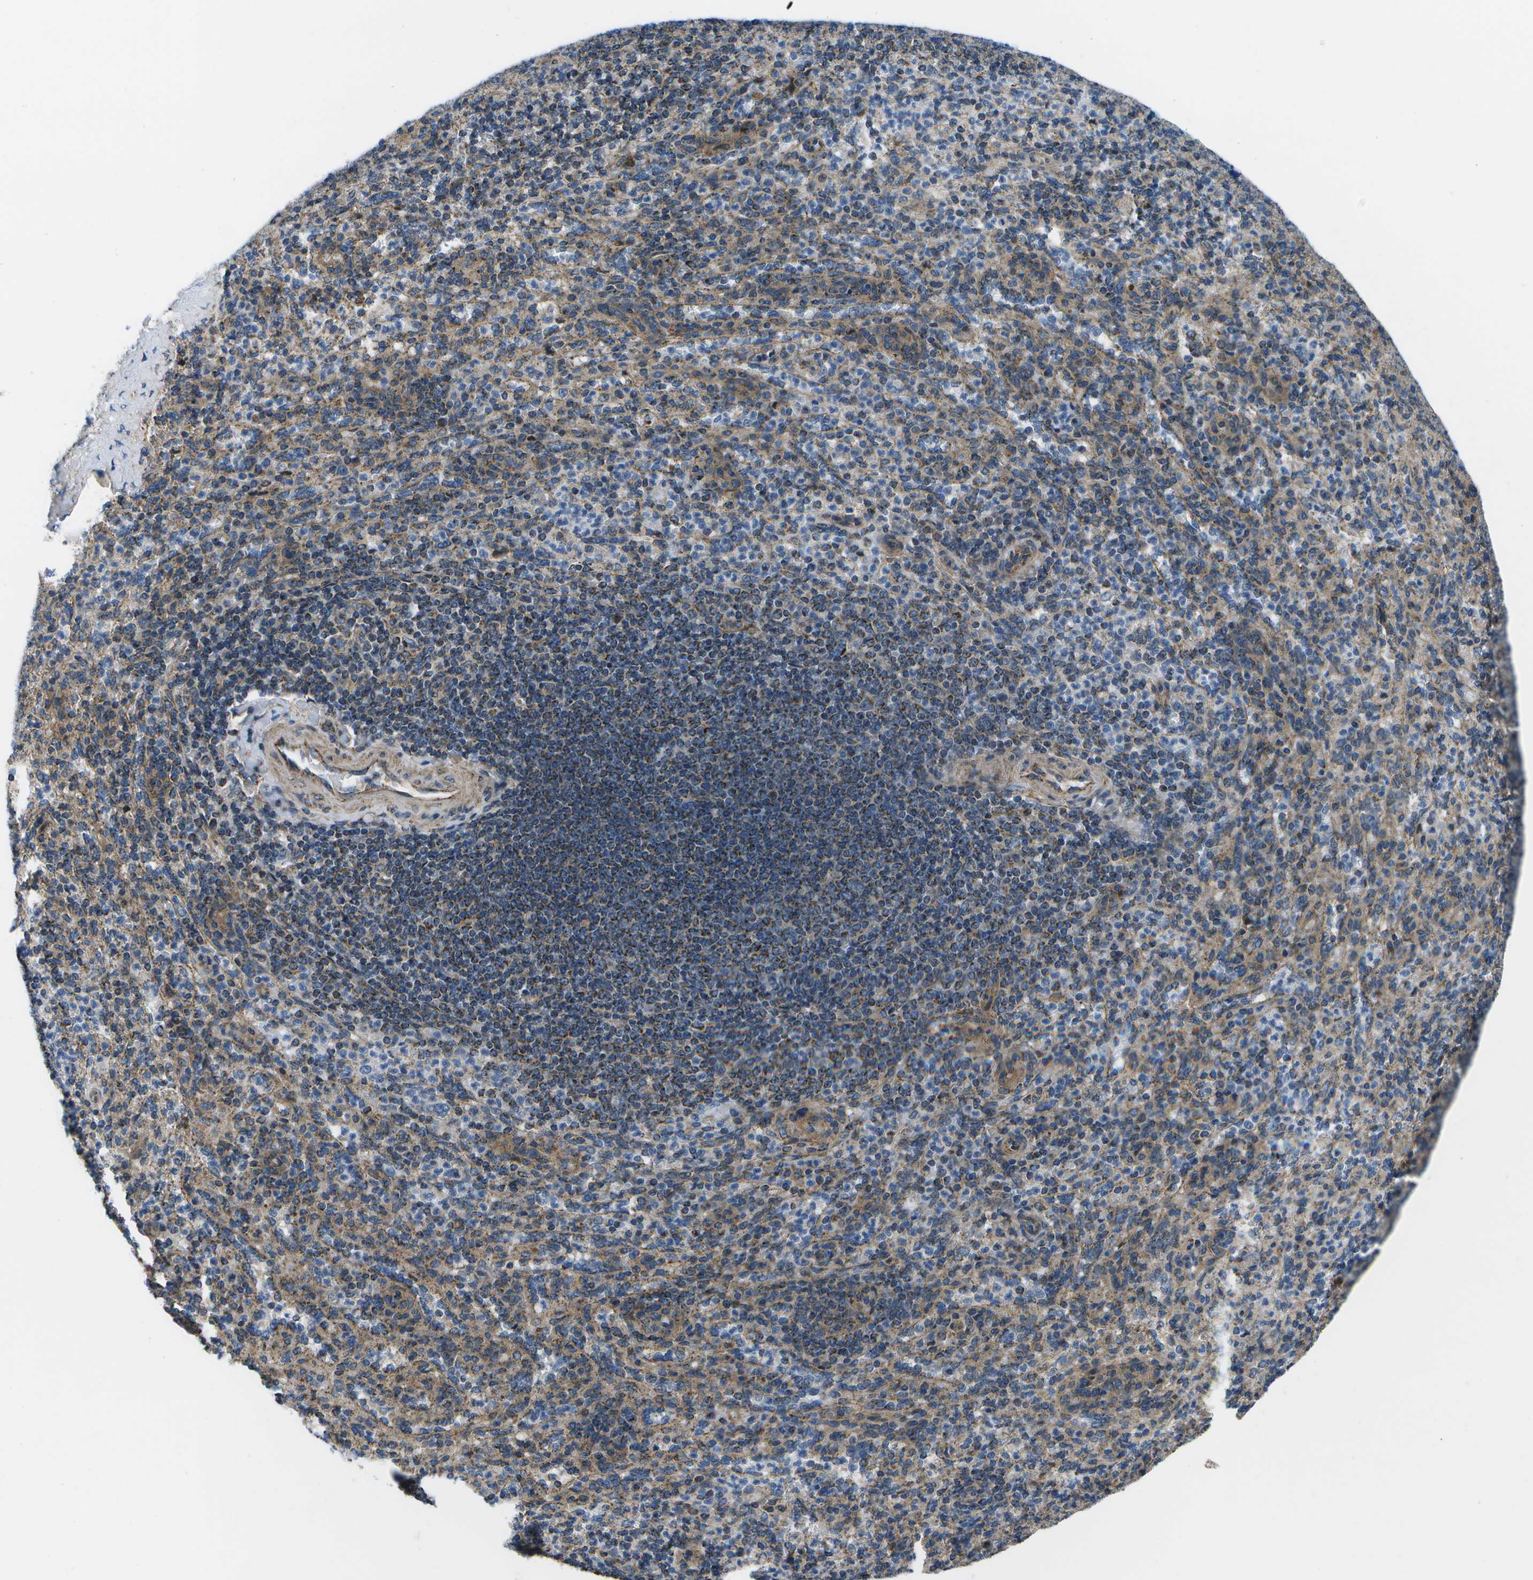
{"staining": {"intensity": "moderate", "quantity": "<25%", "location": "cytoplasmic/membranous"}, "tissue": "spleen", "cell_type": "Cells in red pulp", "image_type": "normal", "snomed": [{"axis": "morphology", "description": "Normal tissue, NOS"}, {"axis": "topography", "description": "Spleen"}], "caption": "High-magnification brightfield microscopy of normal spleen stained with DAB (3,3'-diaminobenzidine) (brown) and counterstained with hematoxylin (blue). cells in red pulp exhibit moderate cytoplasmic/membranous staining is identified in about<25% of cells. The staining was performed using DAB (3,3'-diaminobenzidine), with brown indicating positive protein expression. Nuclei are stained blue with hematoxylin.", "gene": "MVK", "patient": {"sex": "male", "age": 36}}